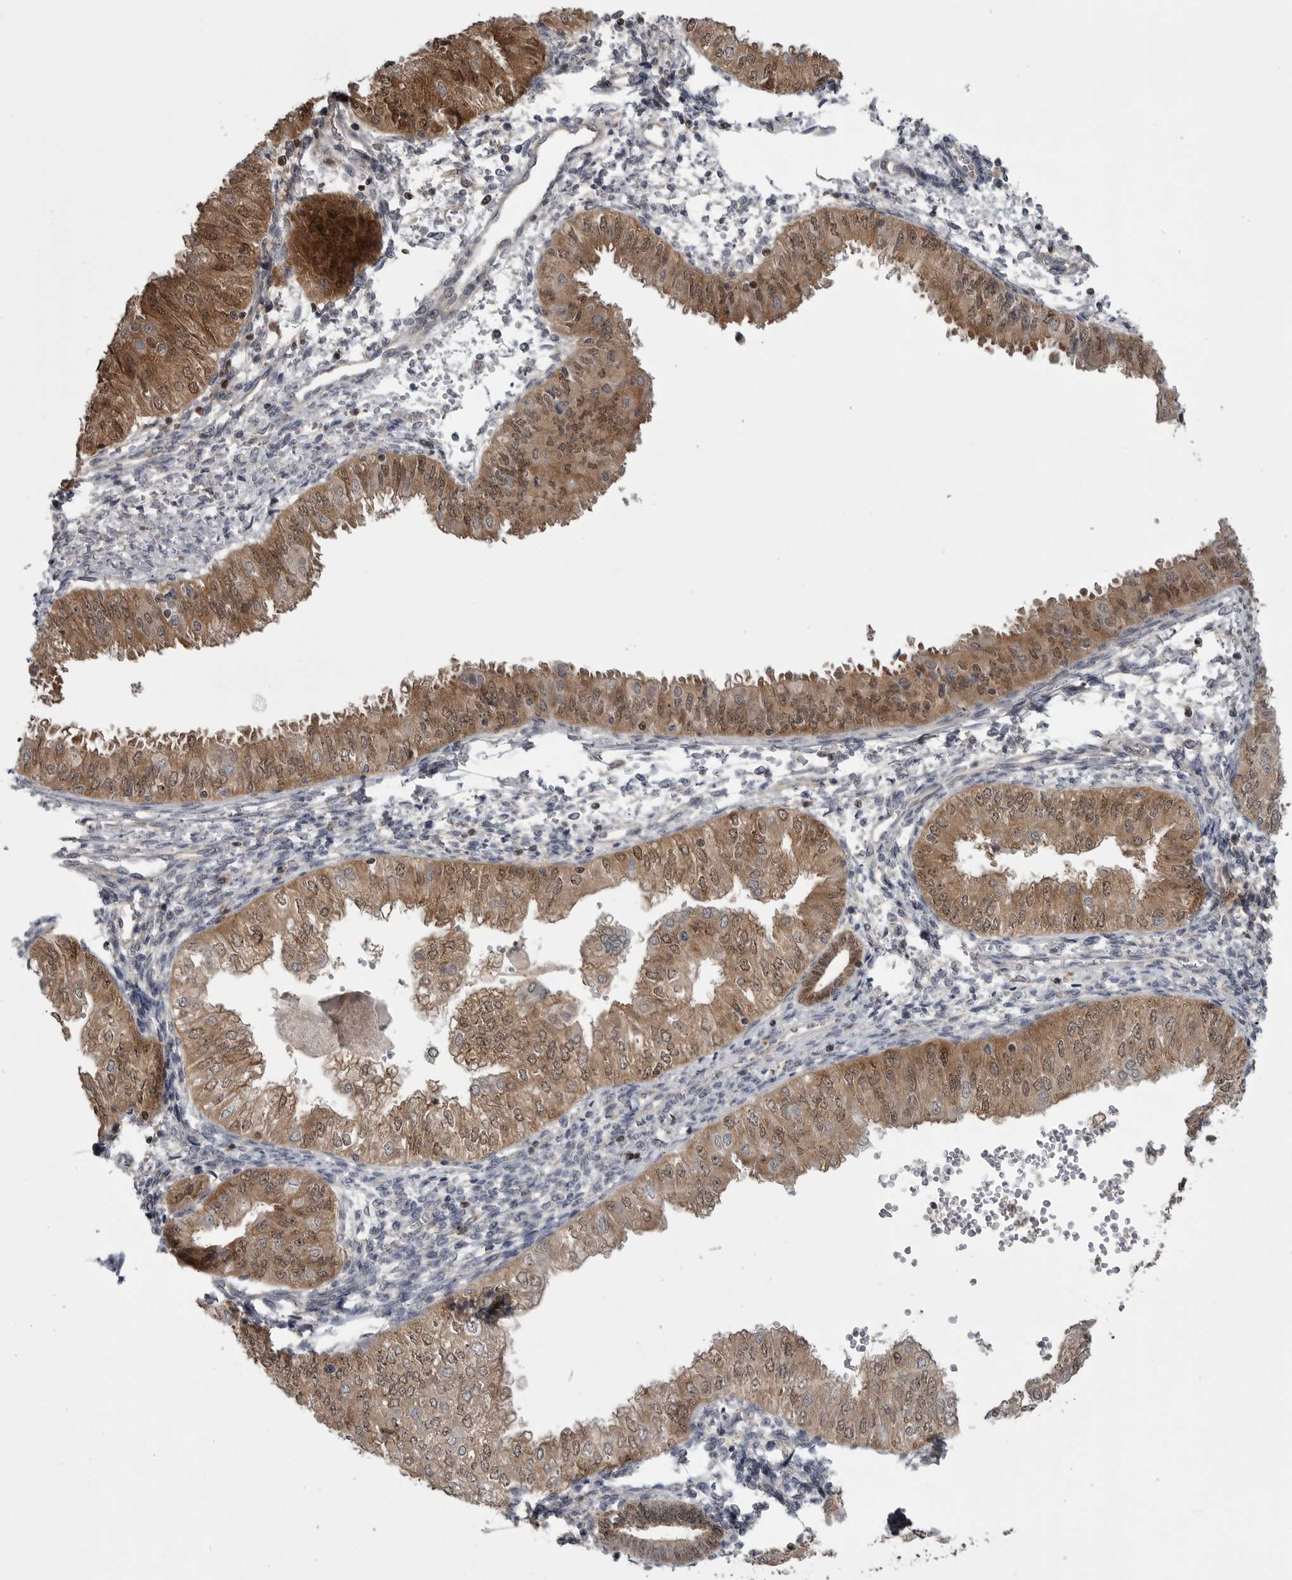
{"staining": {"intensity": "moderate", "quantity": ">75%", "location": "cytoplasmic/membranous,nuclear"}, "tissue": "endometrial cancer", "cell_type": "Tumor cells", "image_type": "cancer", "snomed": [{"axis": "morphology", "description": "Normal tissue, NOS"}, {"axis": "morphology", "description": "Adenocarcinoma, NOS"}, {"axis": "topography", "description": "Endometrium"}], "caption": "Immunohistochemical staining of human endometrial adenocarcinoma shows medium levels of moderate cytoplasmic/membranous and nuclear protein positivity in approximately >75% of tumor cells.", "gene": "MAPK13", "patient": {"sex": "female", "age": 53}}